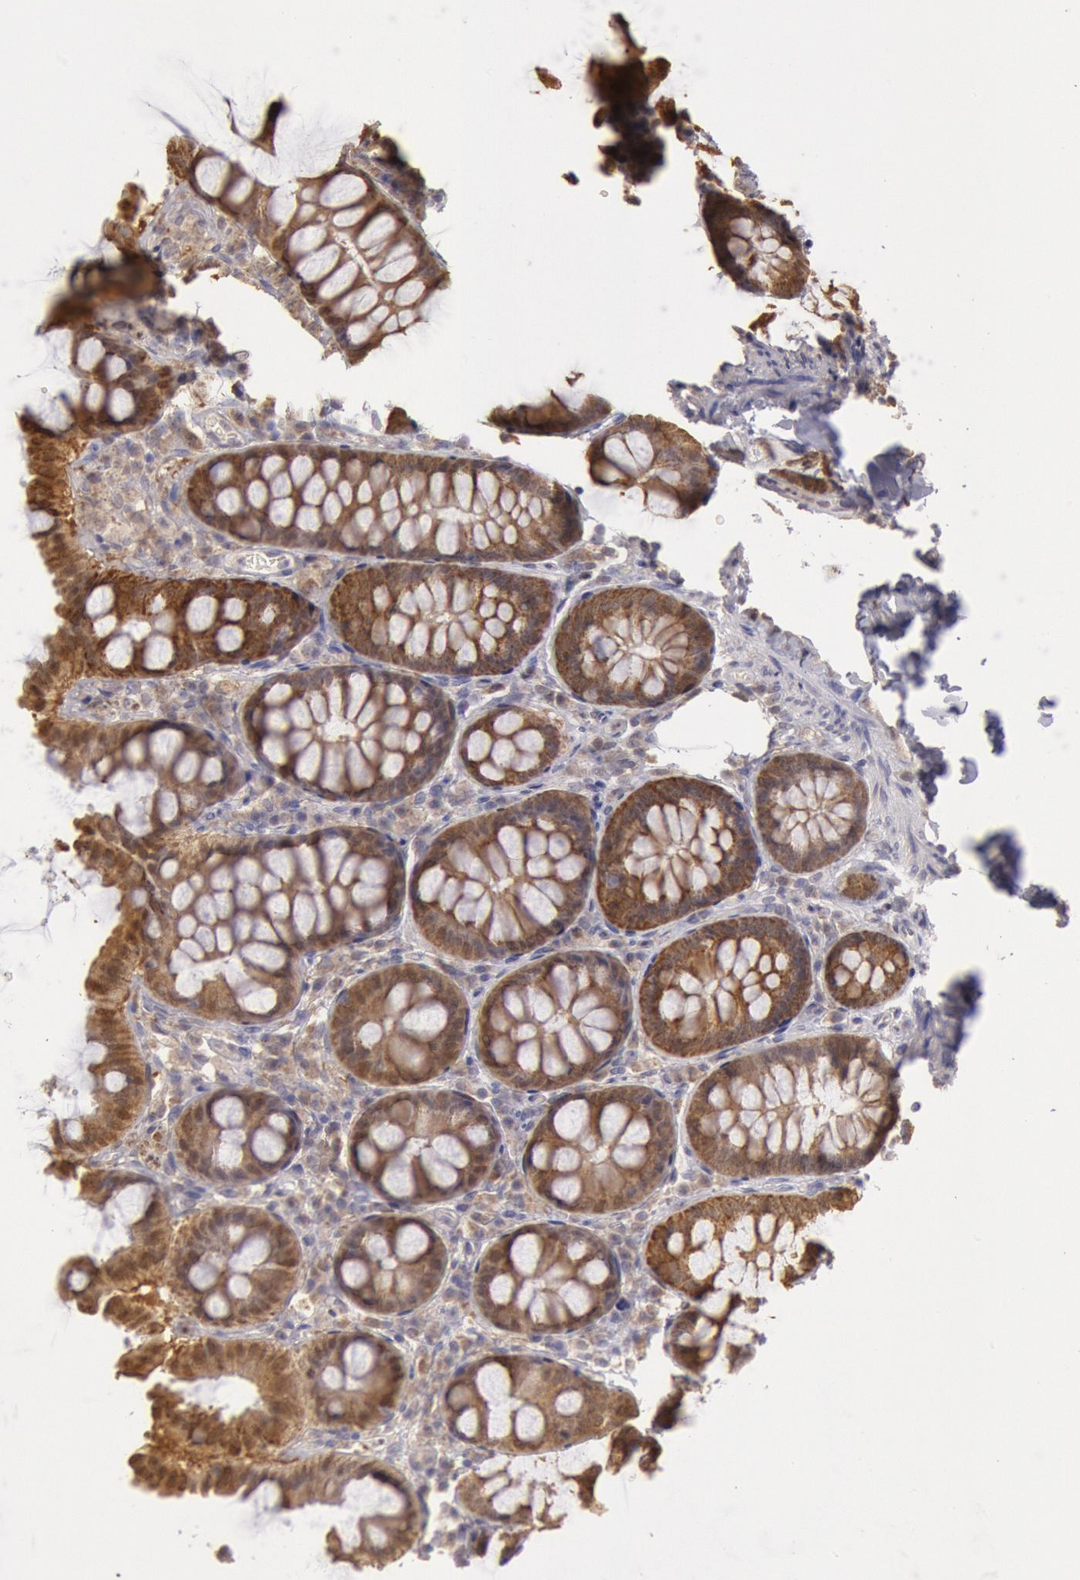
{"staining": {"intensity": "negative", "quantity": "none", "location": "none"}, "tissue": "colon", "cell_type": "Endothelial cells", "image_type": "normal", "snomed": [{"axis": "morphology", "description": "Normal tissue, NOS"}, {"axis": "topography", "description": "Colon"}], "caption": "Endothelial cells are negative for brown protein staining in benign colon. (Brightfield microscopy of DAB immunohistochemistry (IHC) at high magnification).", "gene": "MPST", "patient": {"sex": "female", "age": 61}}